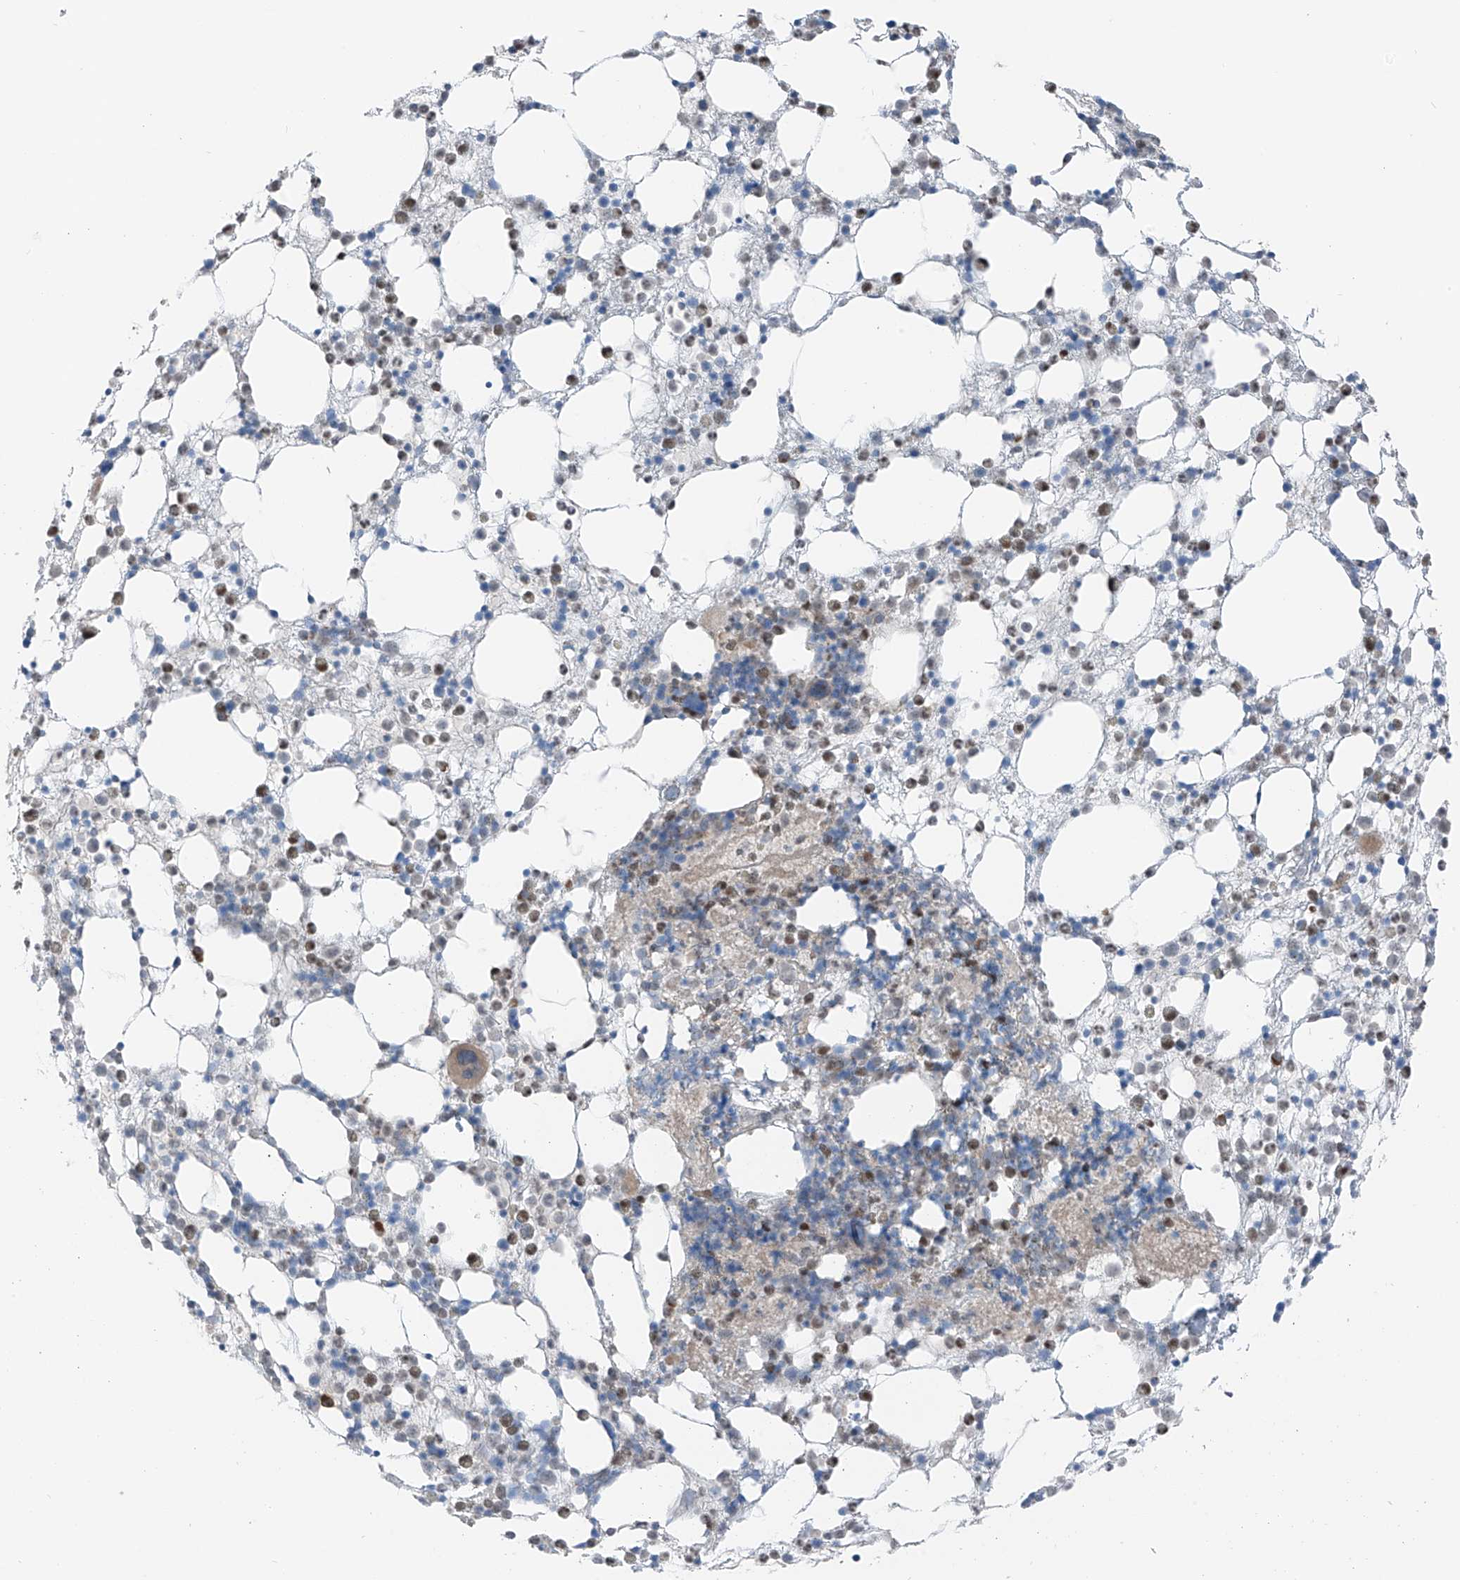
{"staining": {"intensity": "weak", "quantity": "25%-75%", "location": "nuclear"}, "tissue": "bone marrow", "cell_type": "Hematopoietic cells", "image_type": "normal", "snomed": [{"axis": "morphology", "description": "Normal tissue, NOS"}, {"axis": "topography", "description": "Bone marrow"}], "caption": "IHC photomicrograph of unremarkable bone marrow: human bone marrow stained using immunohistochemistry (IHC) displays low levels of weak protein expression localized specifically in the nuclear of hematopoietic cells, appearing as a nuclear brown color.", "gene": "ERLEC1", "patient": {"sex": "female", "age": 57}}